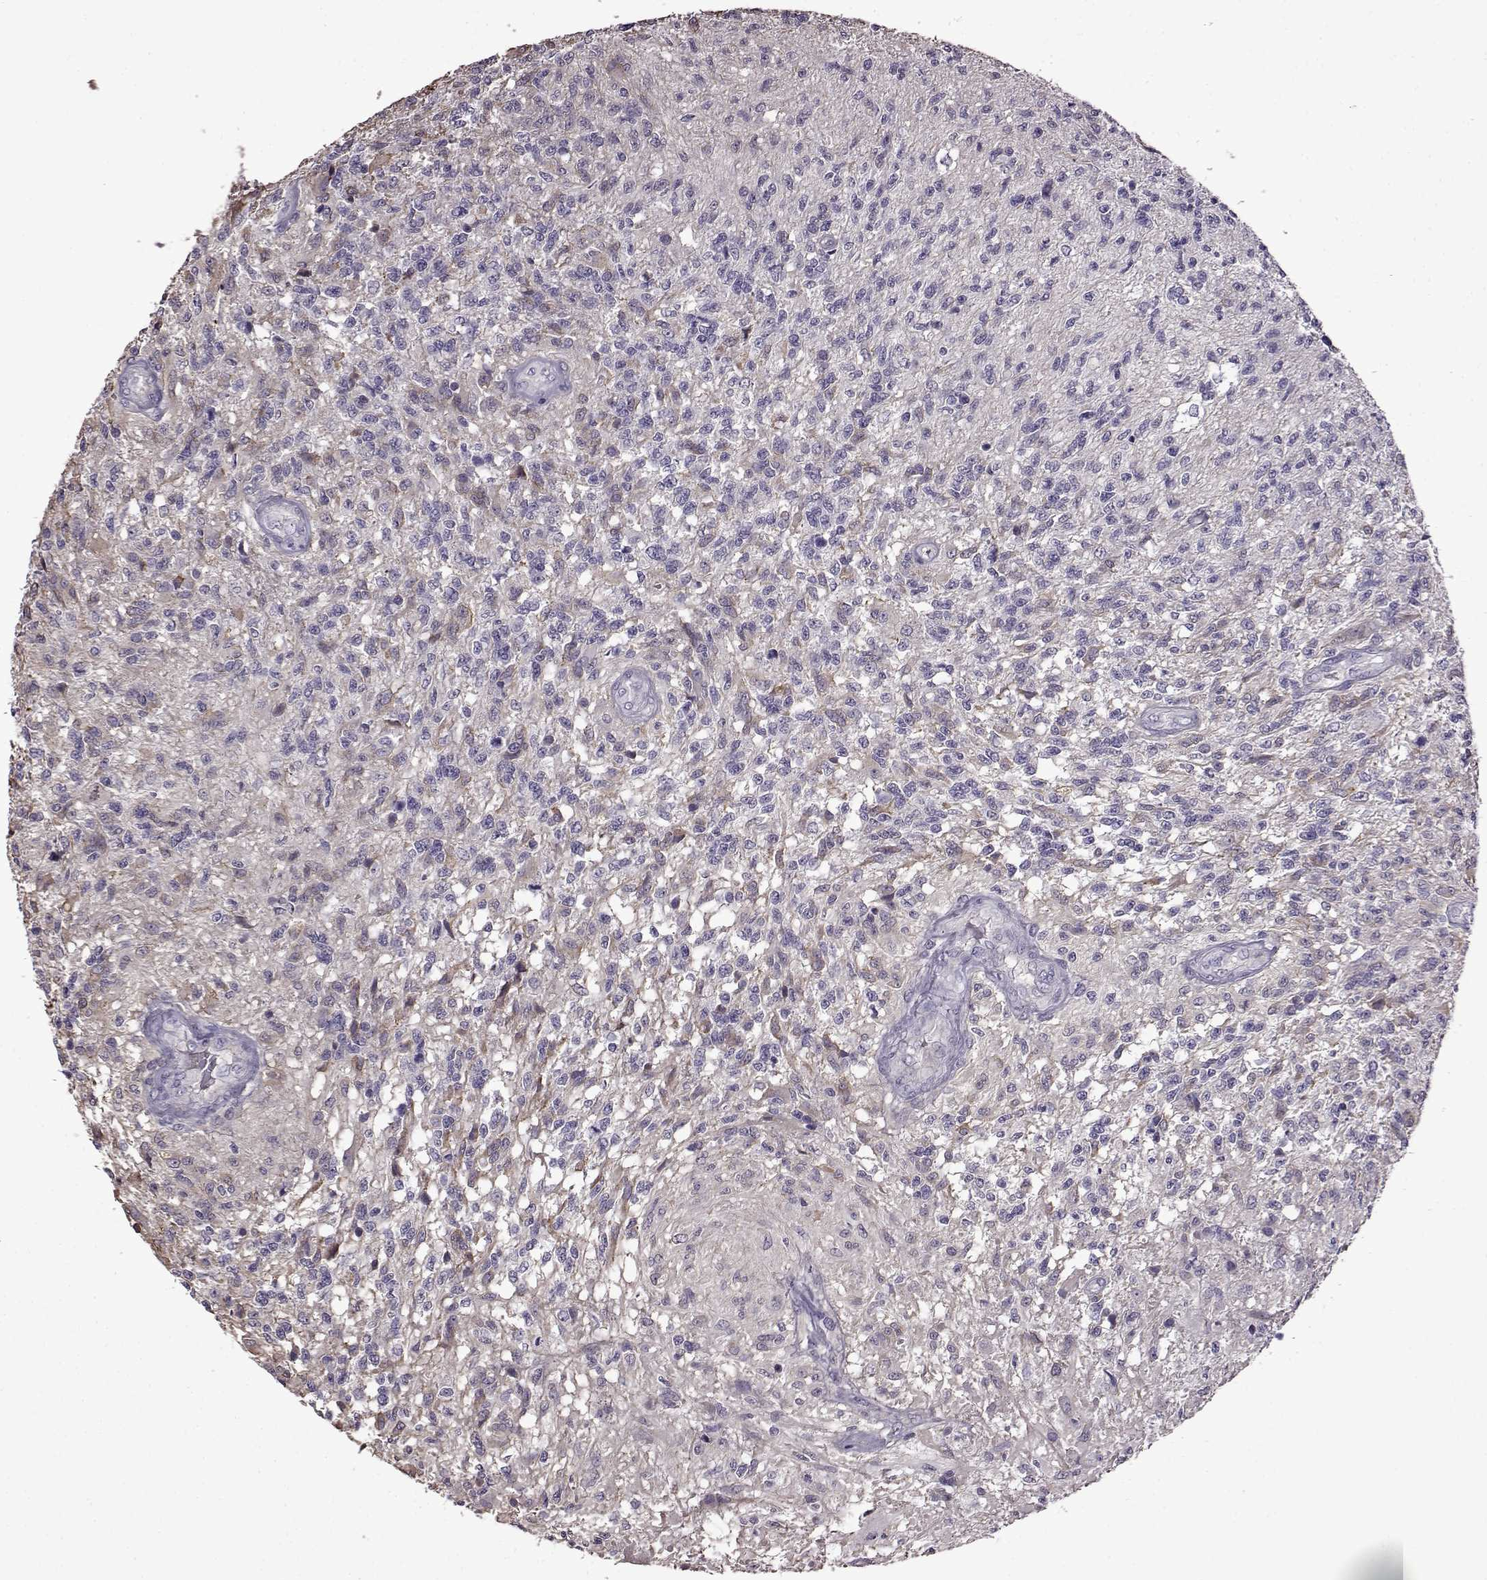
{"staining": {"intensity": "negative", "quantity": "none", "location": "none"}, "tissue": "glioma", "cell_type": "Tumor cells", "image_type": "cancer", "snomed": [{"axis": "morphology", "description": "Glioma, malignant, High grade"}, {"axis": "topography", "description": "Brain"}], "caption": "IHC image of neoplastic tissue: glioma stained with DAB (3,3'-diaminobenzidine) shows no significant protein staining in tumor cells. Brightfield microscopy of IHC stained with DAB (3,3'-diaminobenzidine) (brown) and hematoxylin (blue), captured at high magnification.", "gene": "EDDM3B", "patient": {"sex": "male", "age": 56}}